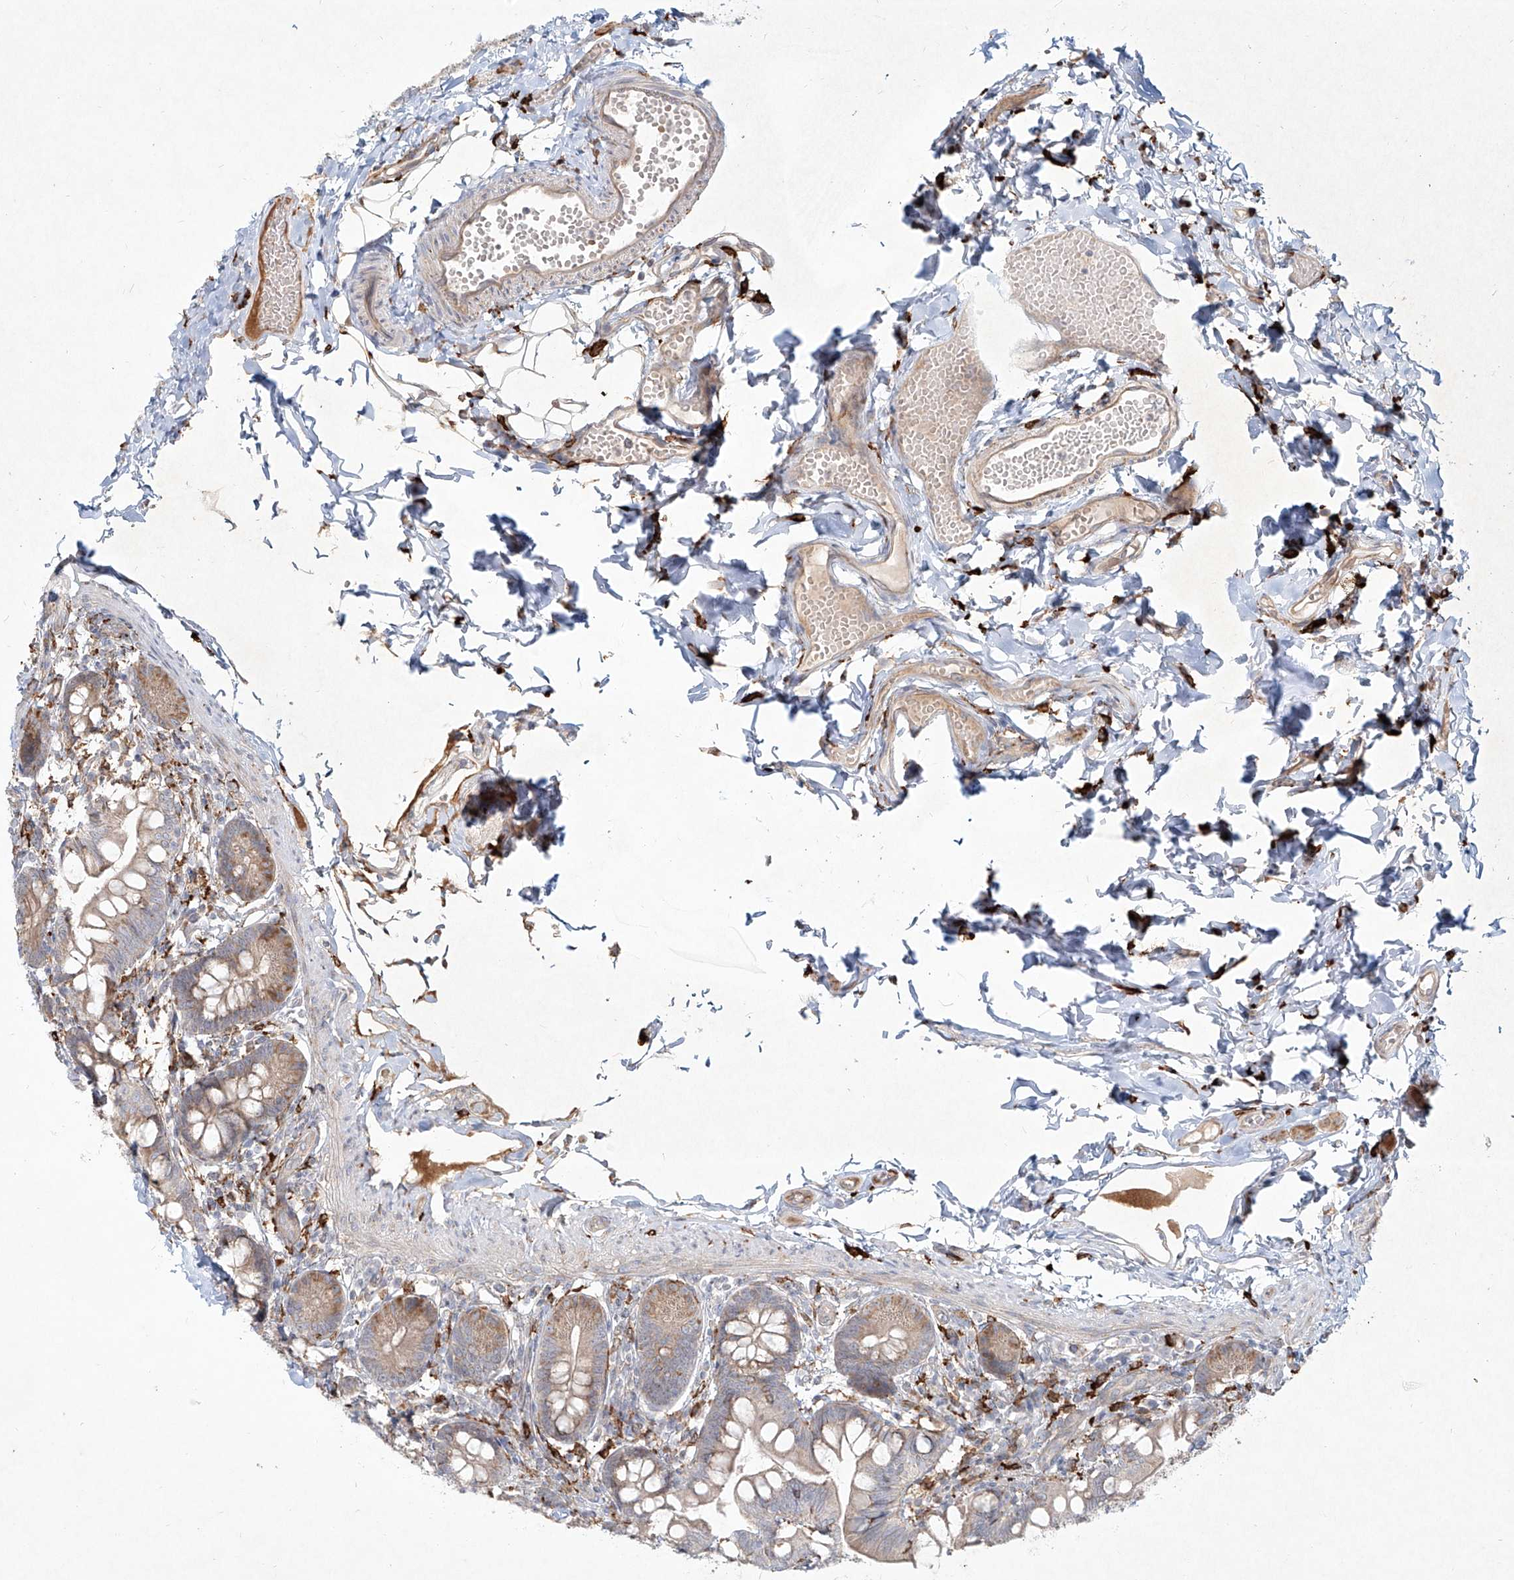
{"staining": {"intensity": "weak", "quantity": "25%-75%", "location": "cytoplasmic/membranous"}, "tissue": "small intestine", "cell_type": "Glandular cells", "image_type": "normal", "snomed": [{"axis": "morphology", "description": "Normal tissue, NOS"}, {"axis": "topography", "description": "Small intestine"}], "caption": "A brown stain shows weak cytoplasmic/membranous expression of a protein in glandular cells of unremarkable small intestine. (brown staining indicates protein expression, while blue staining denotes nuclei).", "gene": "CD209", "patient": {"sex": "male", "age": 7}}